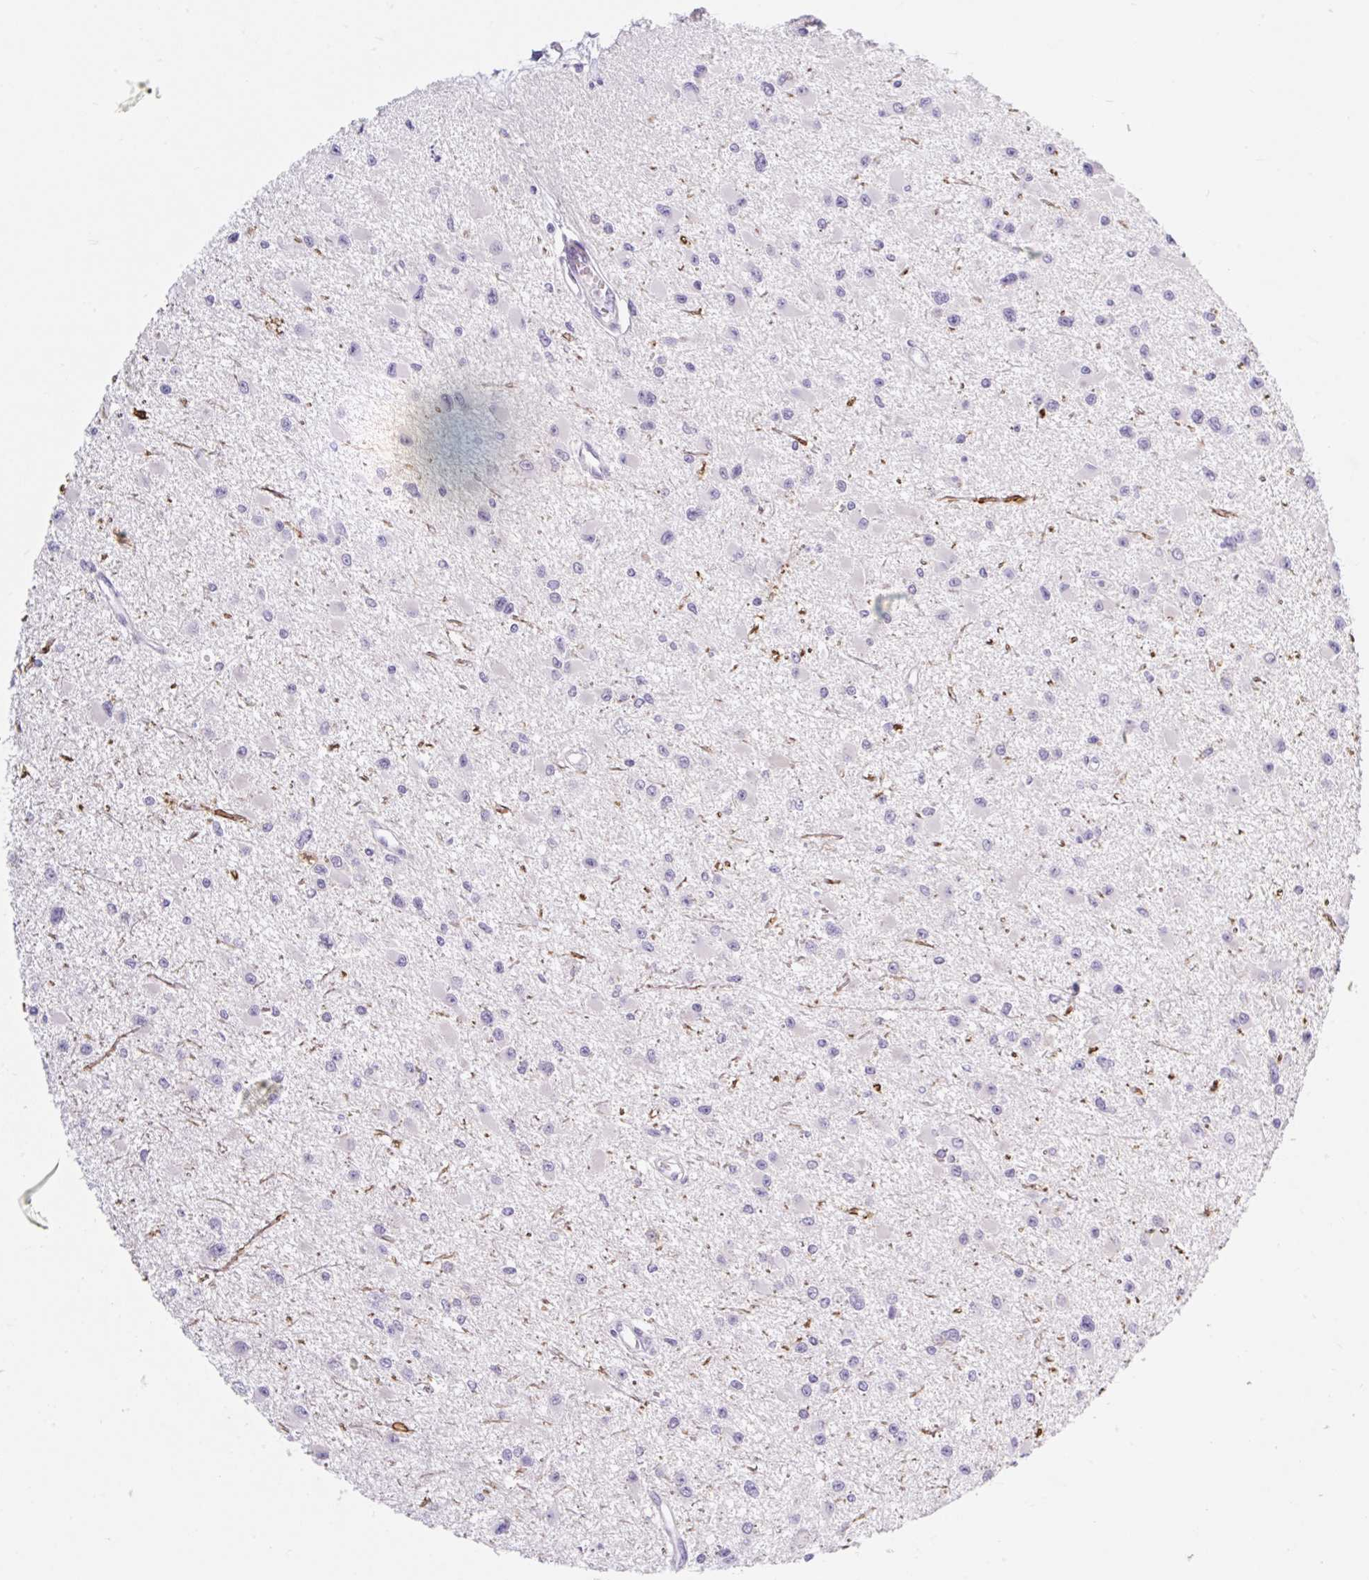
{"staining": {"intensity": "negative", "quantity": "none", "location": "none"}, "tissue": "glioma", "cell_type": "Tumor cells", "image_type": "cancer", "snomed": [{"axis": "morphology", "description": "Glioma, malignant, High grade"}, {"axis": "topography", "description": "Brain"}], "caption": "The image displays no staining of tumor cells in high-grade glioma (malignant).", "gene": "BCAS1", "patient": {"sex": "male", "age": 54}}